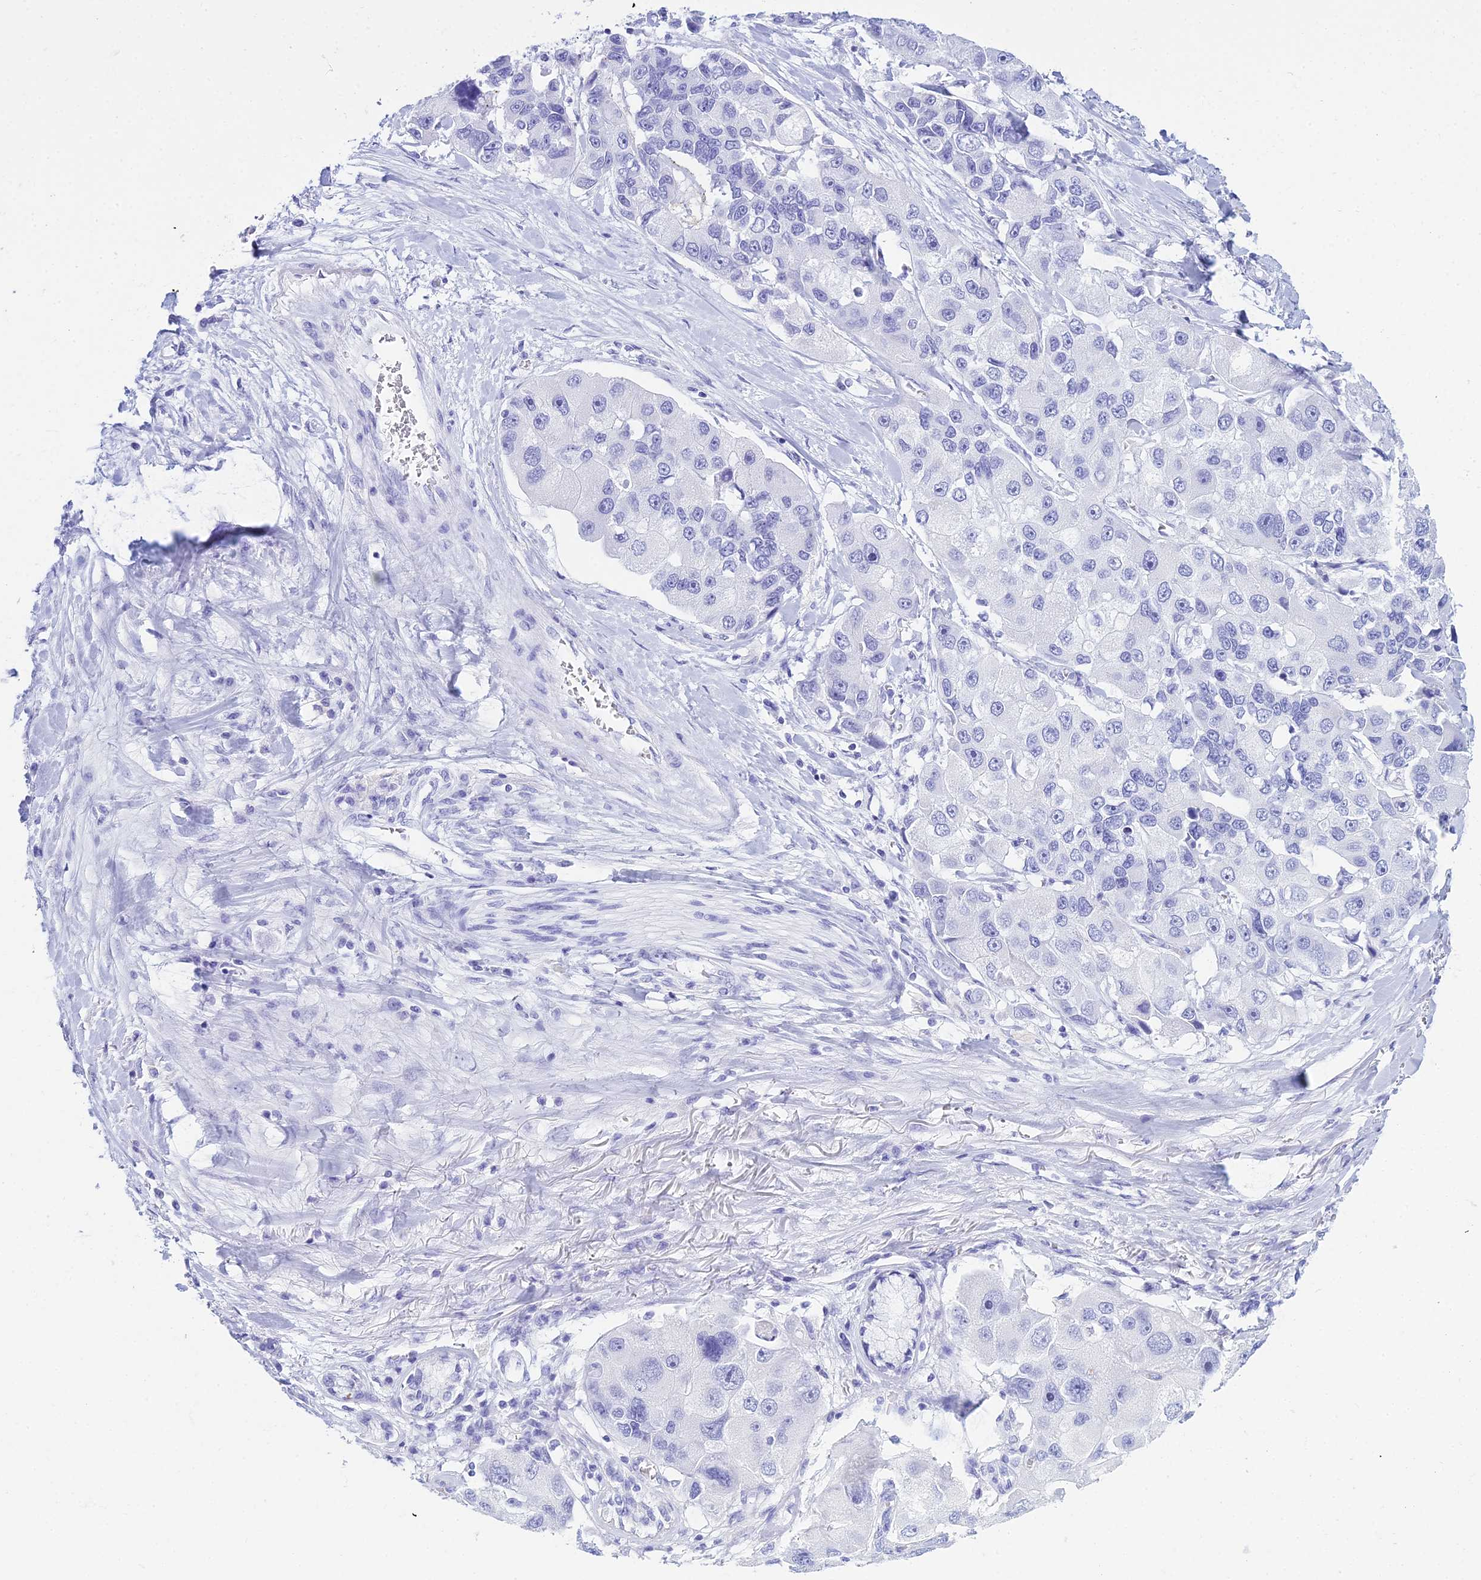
{"staining": {"intensity": "negative", "quantity": "none", "location": "none"}, "tissue": "lung cancer", "cell_type": "Tumor cells", "image_type": "cancer", "snomed": [{"axis": "morphology", "description": "Adenocarcinoma, NOS"}, {"axis": "topography", "description": "Lung"}], "caption": "A high-resolution photomicrograph shows IHC staining of lung cancer (adenocarcinoma), which reveals no significant positivity in tumor cells.", "gene": "ZNF442", "patient": {"sex": "female", "age": 54}}